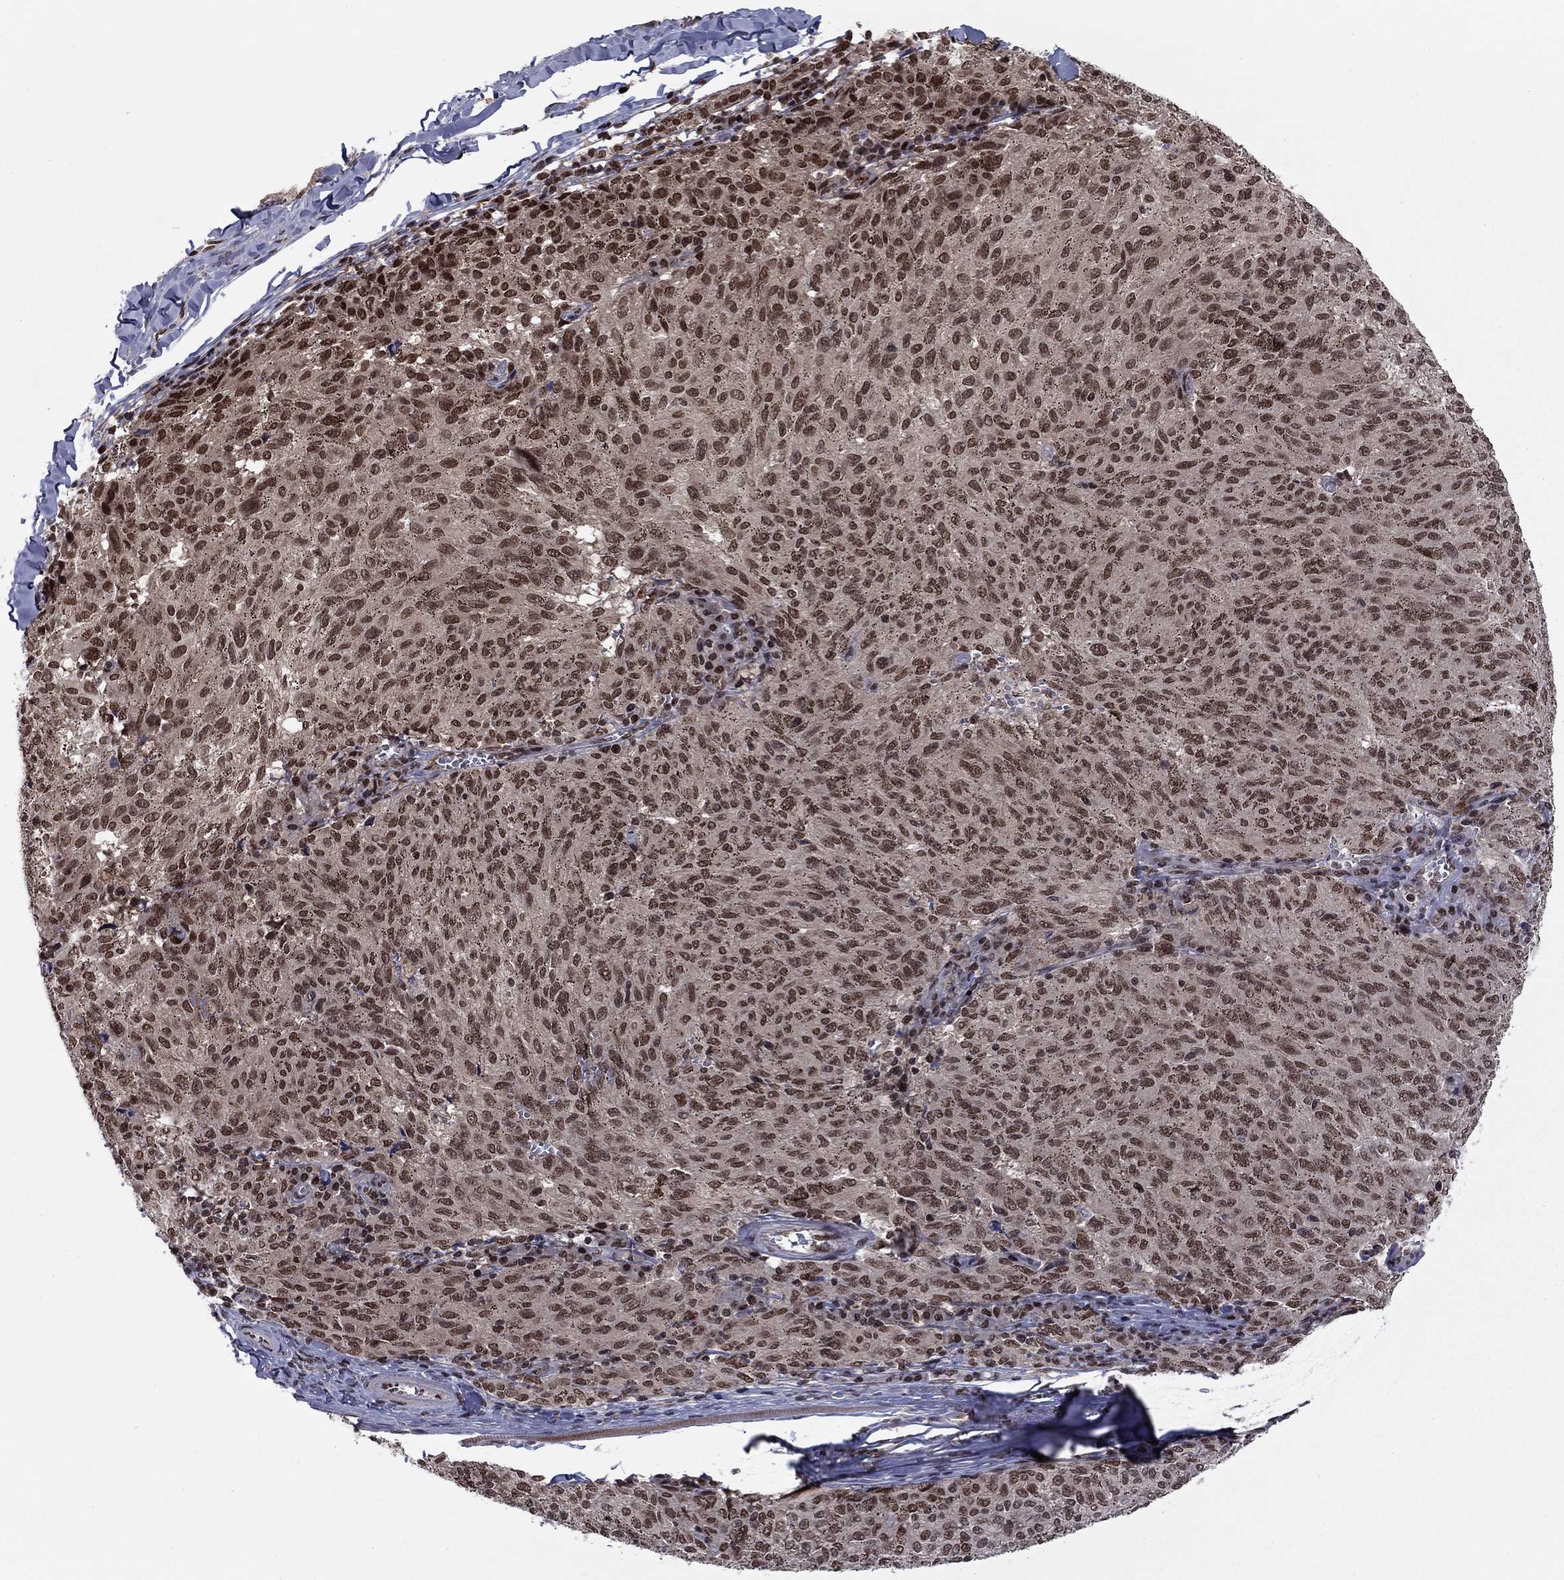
{"staining": {"intensity": "moderate", "quantity": ">75%", "location": "nuclear"}, "tissue": "melanoma", "cell_type": "Tumor cells", "image_type": "cancer", "snomed": [{"axis": "morphology", "description": "Malignant melanoma, NOS"}, {"axis": "topography", "description": "Skin"}], "caption": "Malignant melanoma tissue displays moderate nuclear staining in about >75% of tumor cells Using DAB (brown) and hematoxylin (blue) stains, captured at high magnification using brightfield microscopy.", "gene": "USP54", "patient": {"sex": "female", "age": 72}}